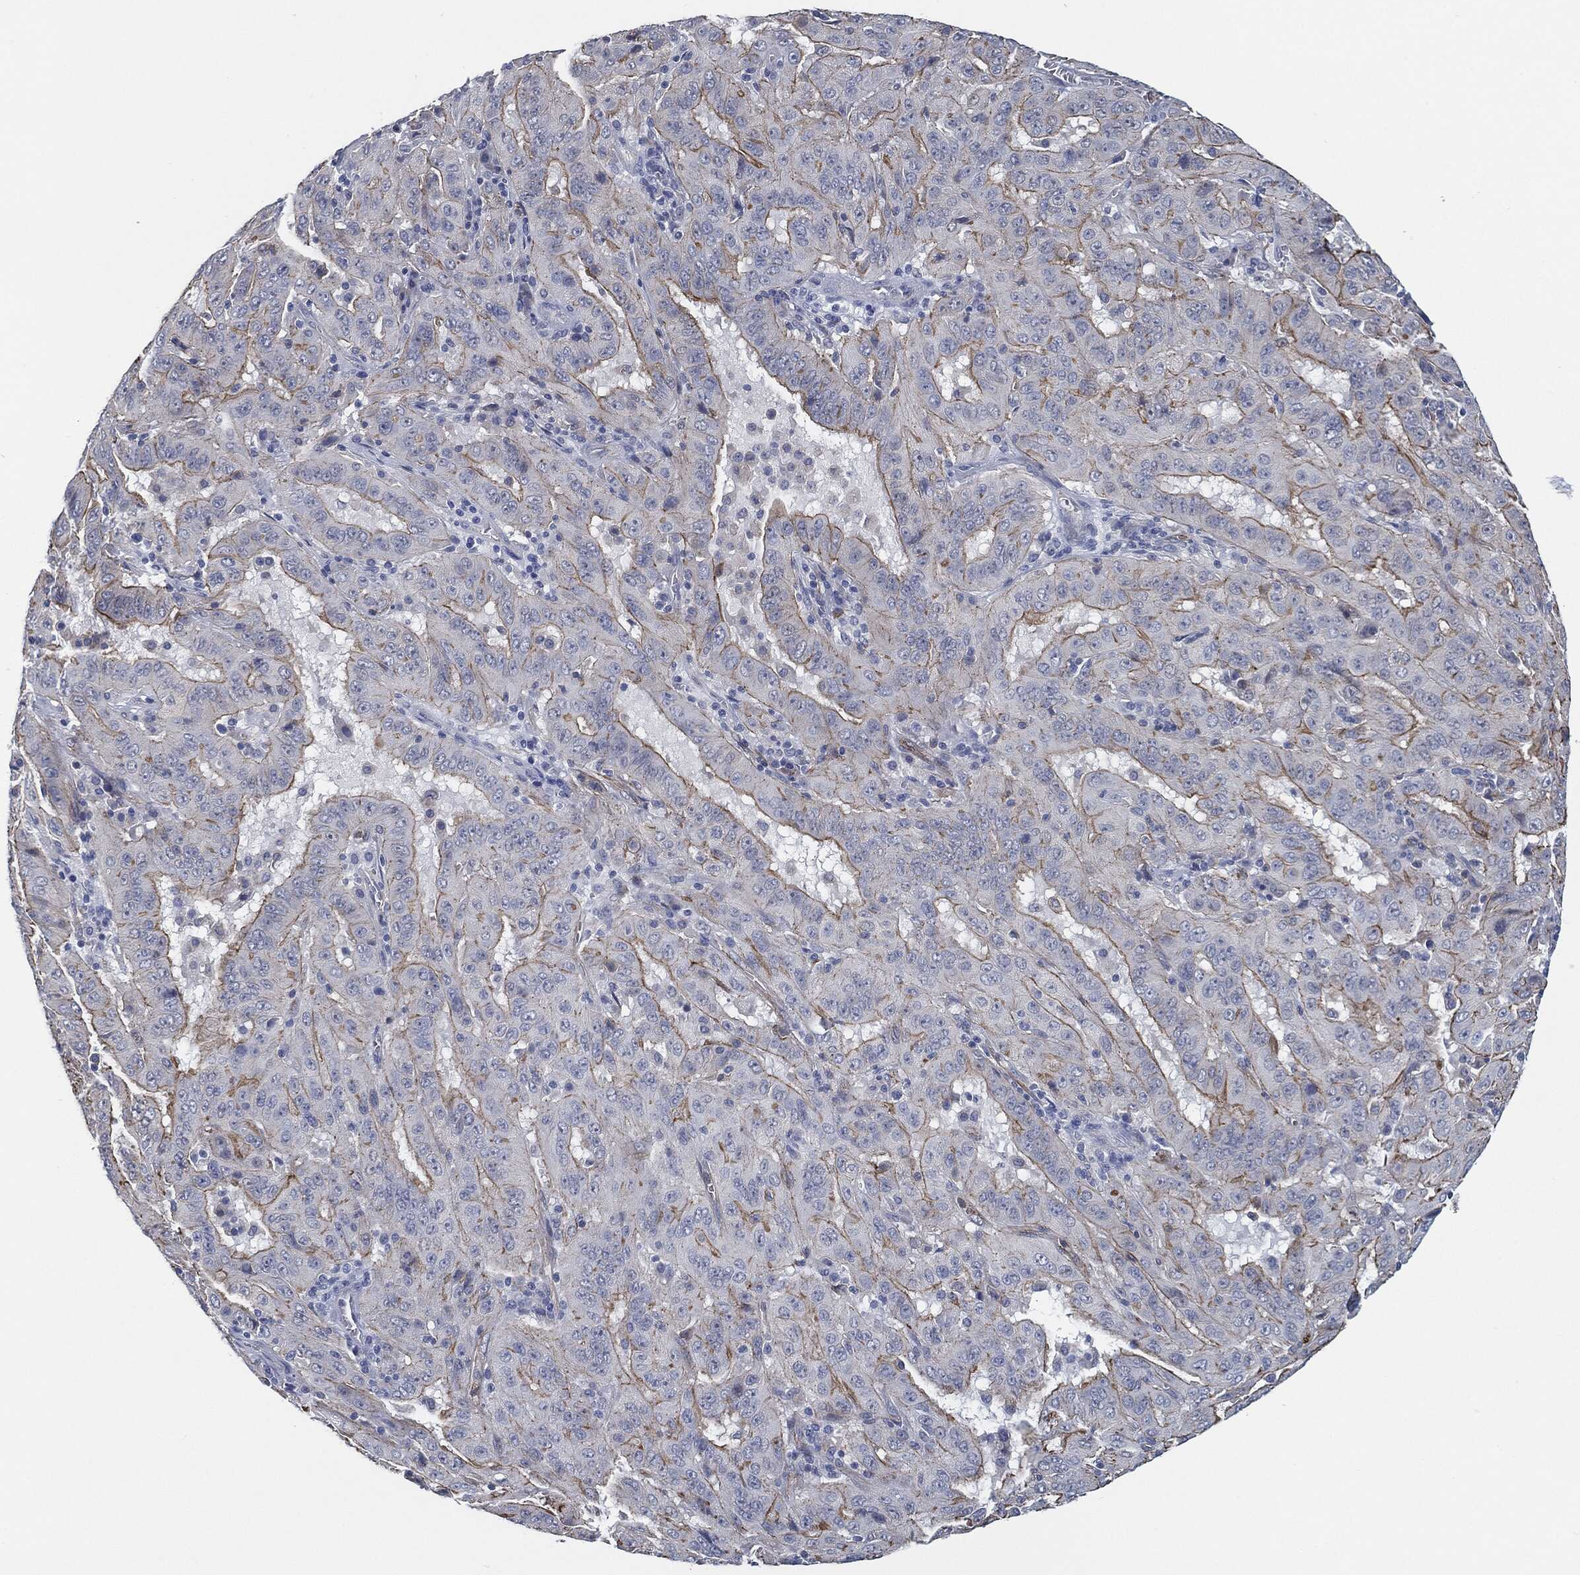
{"staining": {"intensity": "moderate", "quantity": "25%-75%", "location": "cytoplasmic/membranous"}, "tissue": "pancreatic cancer", "cell_type": "Tumor cells", "image_type": "cancer", "snomed": [{"axis": "morphology", "description": "Adenocarcinoma, NOS"}, {"axis": "topography", "description": "Pancreas"}], "caption": "This photomicrograph shows pancreatic cancer stained with immunohistochemistry (IHC) to label a protein in brown. The cytoplasmic/membranous of tumor cells show moderate positivity for the protein. Nuclei are counter-stained blue.", "gene": "SVIL", "patient": {"sex": "male", "age": 63}}